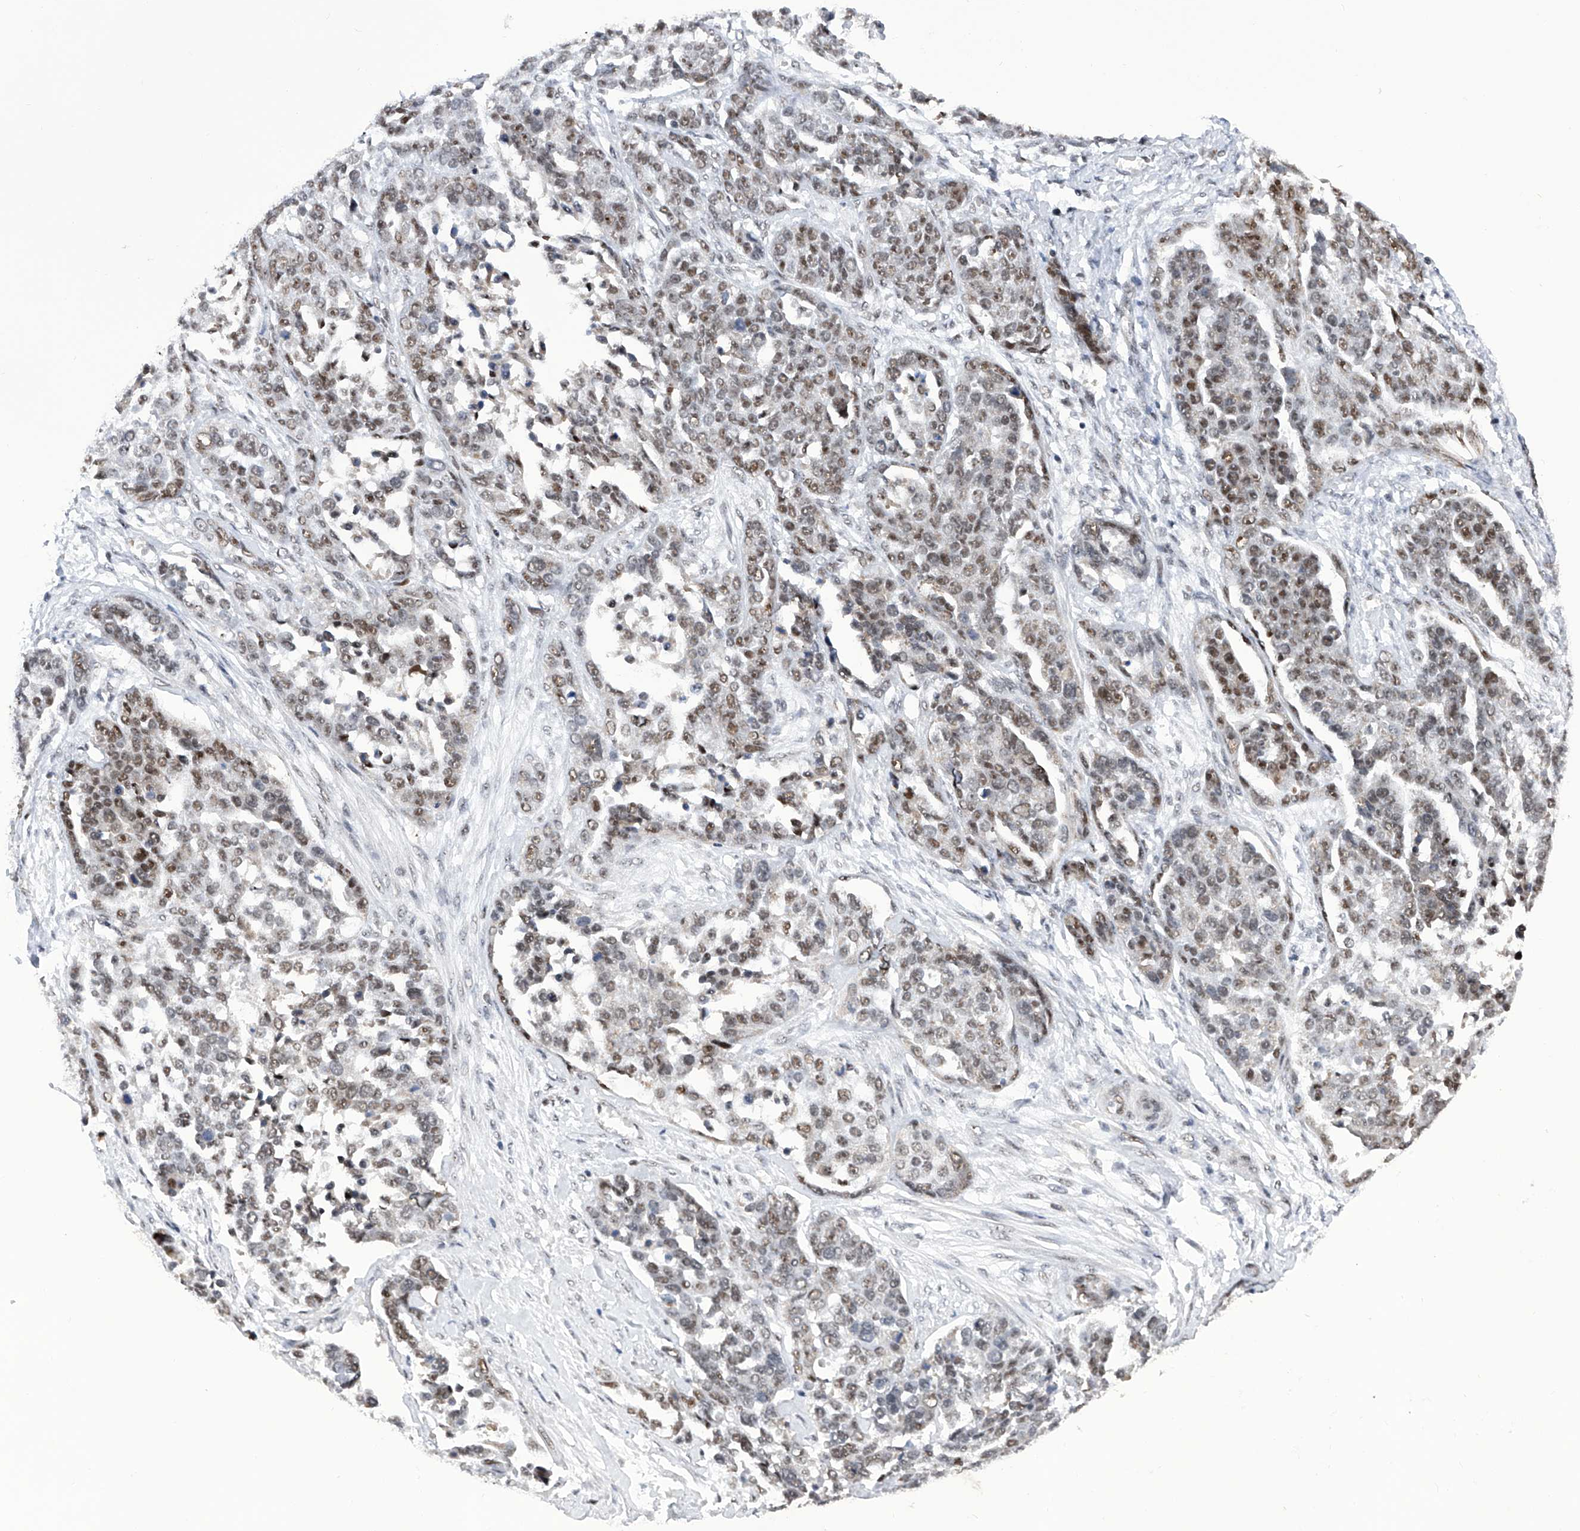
{"staining": {"intensity": "moderate", "quantity": ">75%", "location": "nuclear"}, "tissue": "ovarian cancer", "cell_type": "Tumor cells", "image_type": "cancer", "snomed": [{"axis": "morphology", "description": "Cystadenocarcinoma, serous, NOS"}, {"axis": "topography", "description": "Ovary"}], "caption": "Protein staining reveals moderate nuclear expression in about >75% of tumor cells in ovarian cancer (serous cystadenocarcinoma).", "gene": "RAD54L", "patient": {"sex": "female", "age": 44}}